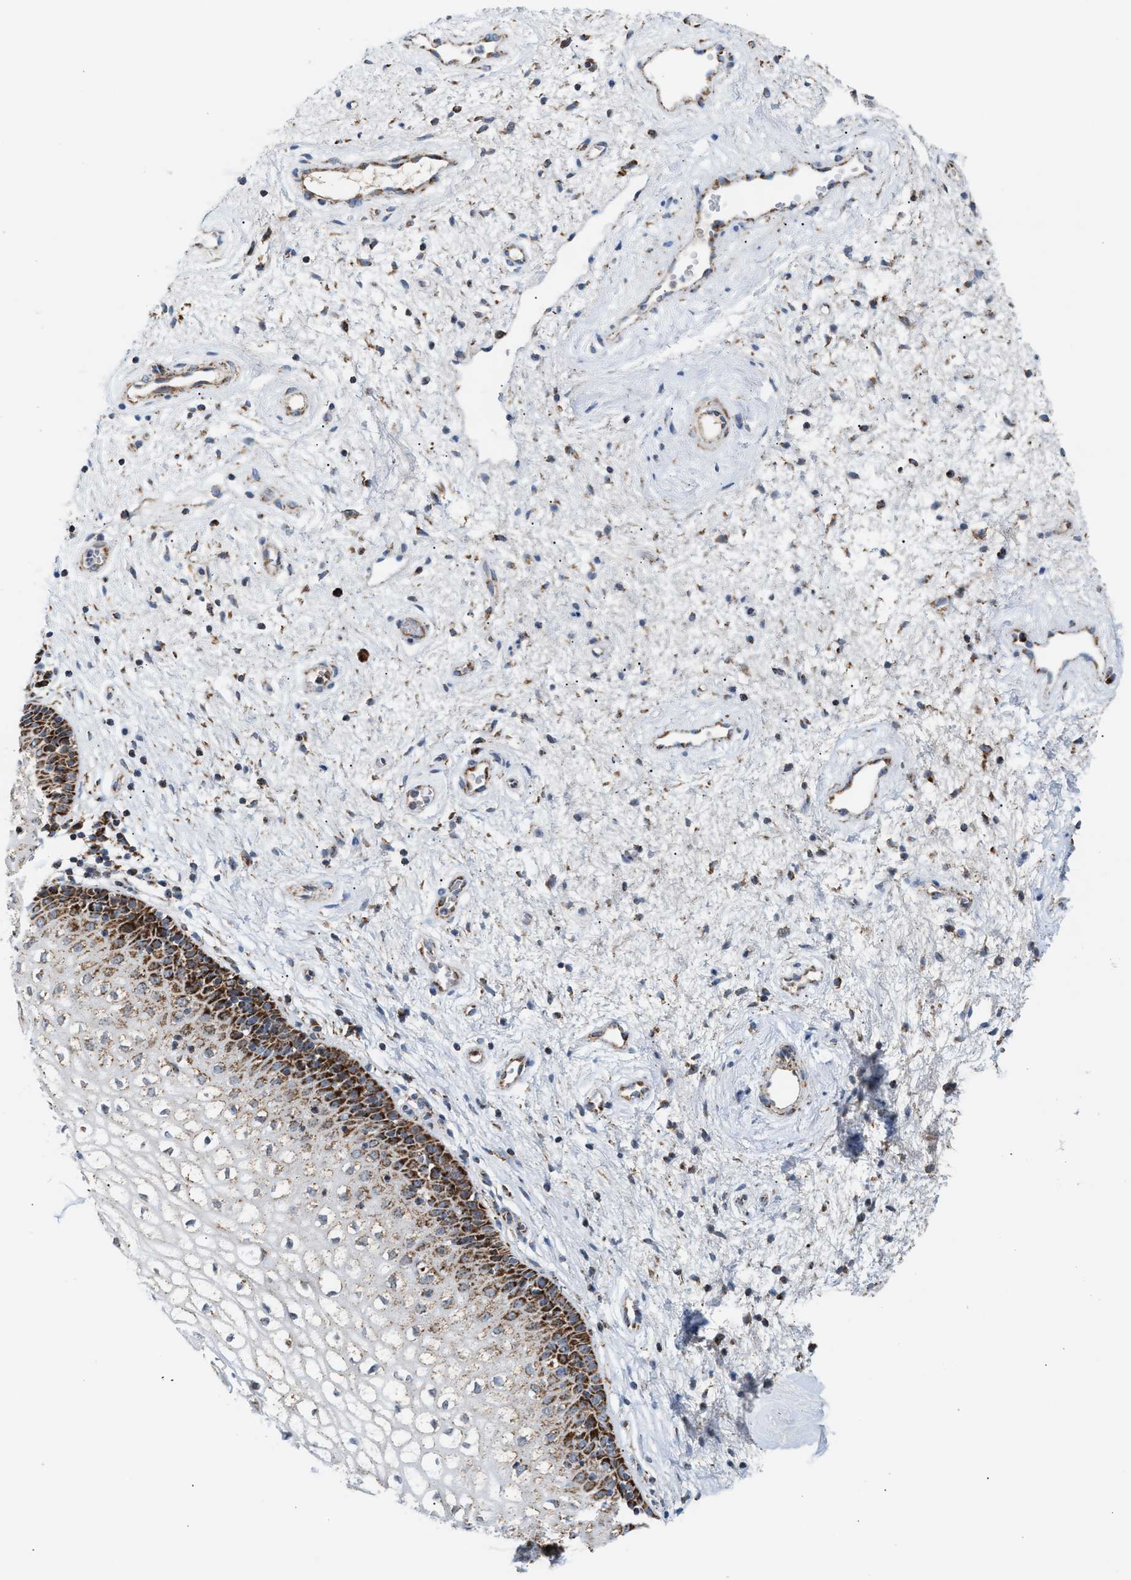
{"staining": {"intensity": "strong", "quantity": "25%-75%", "location": "cytoplasmic/membranous"}, "tissue": "vagina", "cell_type": "Squamous epithelial cells", "image_type": "normal", "snomed": [{"axis": "morphology", "description": "Normal tissue, NOS"}, {"axis": "topography", "description": "Vagina"}], "caption": "Immunohistochemical staining of normal human vagina exhibits high levels of strong cytoplasmic/membranous expression in about 25%-75% of squamous epithelial cells.", "gene": "PMPCA", "patient": {"sex": "female", "age": 34}}